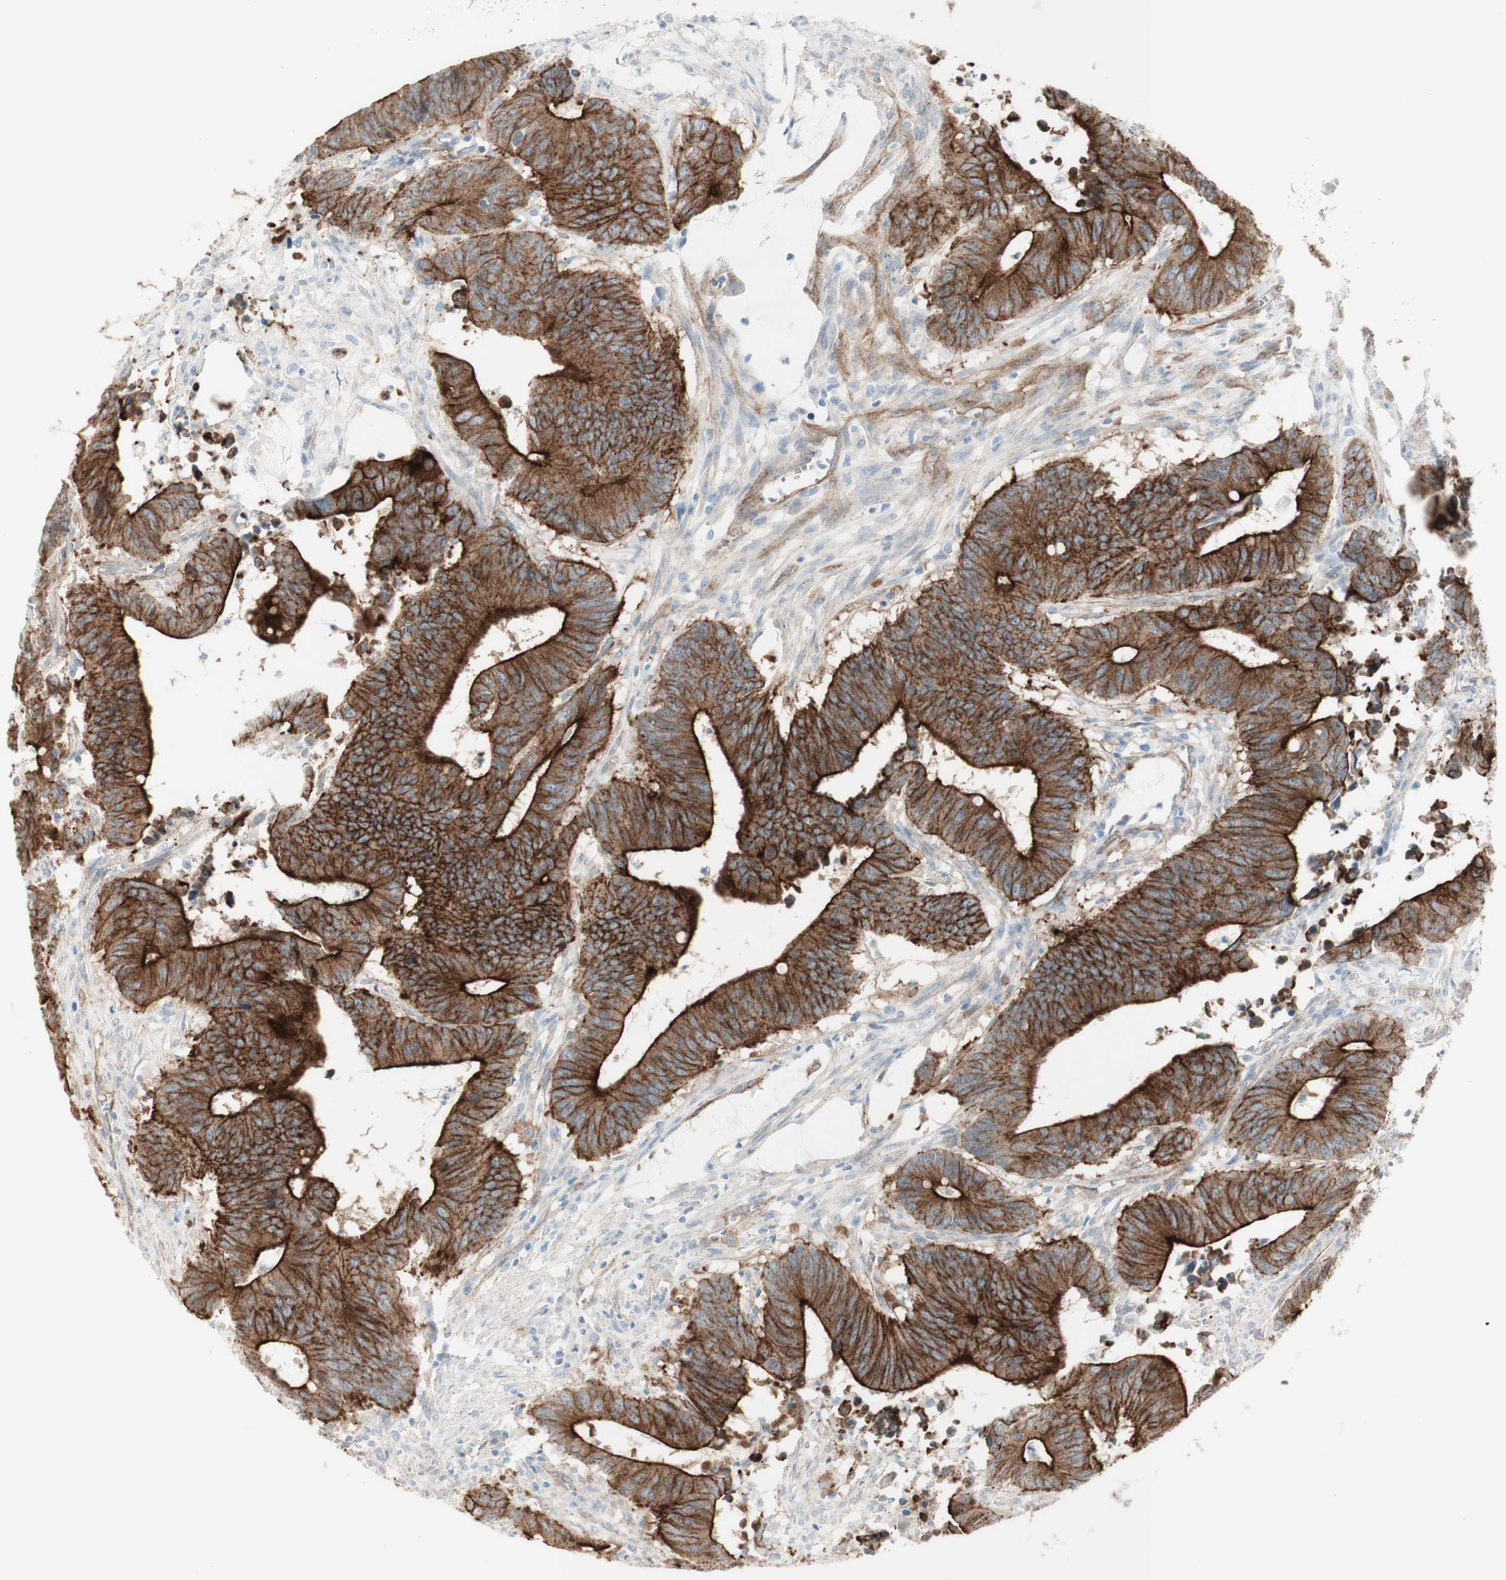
{"staining": {"intensity": "strong", "quantity": ">75%", "location": "cytoplasmic/membranous"}, "tissue": "colorectal cancer", "cell_type": "Tumor cells", "image_type": "cancer", "snomed": [{"axis": "morphology", "description": "Adenocarcinoma, NOS"}, {"axis": "topography", "description": "Colon"}], "caption": "Brown immunohistochemical staining in human colorectal adenocarcinoma displays strong cytoplasmic/membranous staining in about >75% of tumor cells.", "gene": "MYO6", "patient": {"sex": "male", "age": 45}}